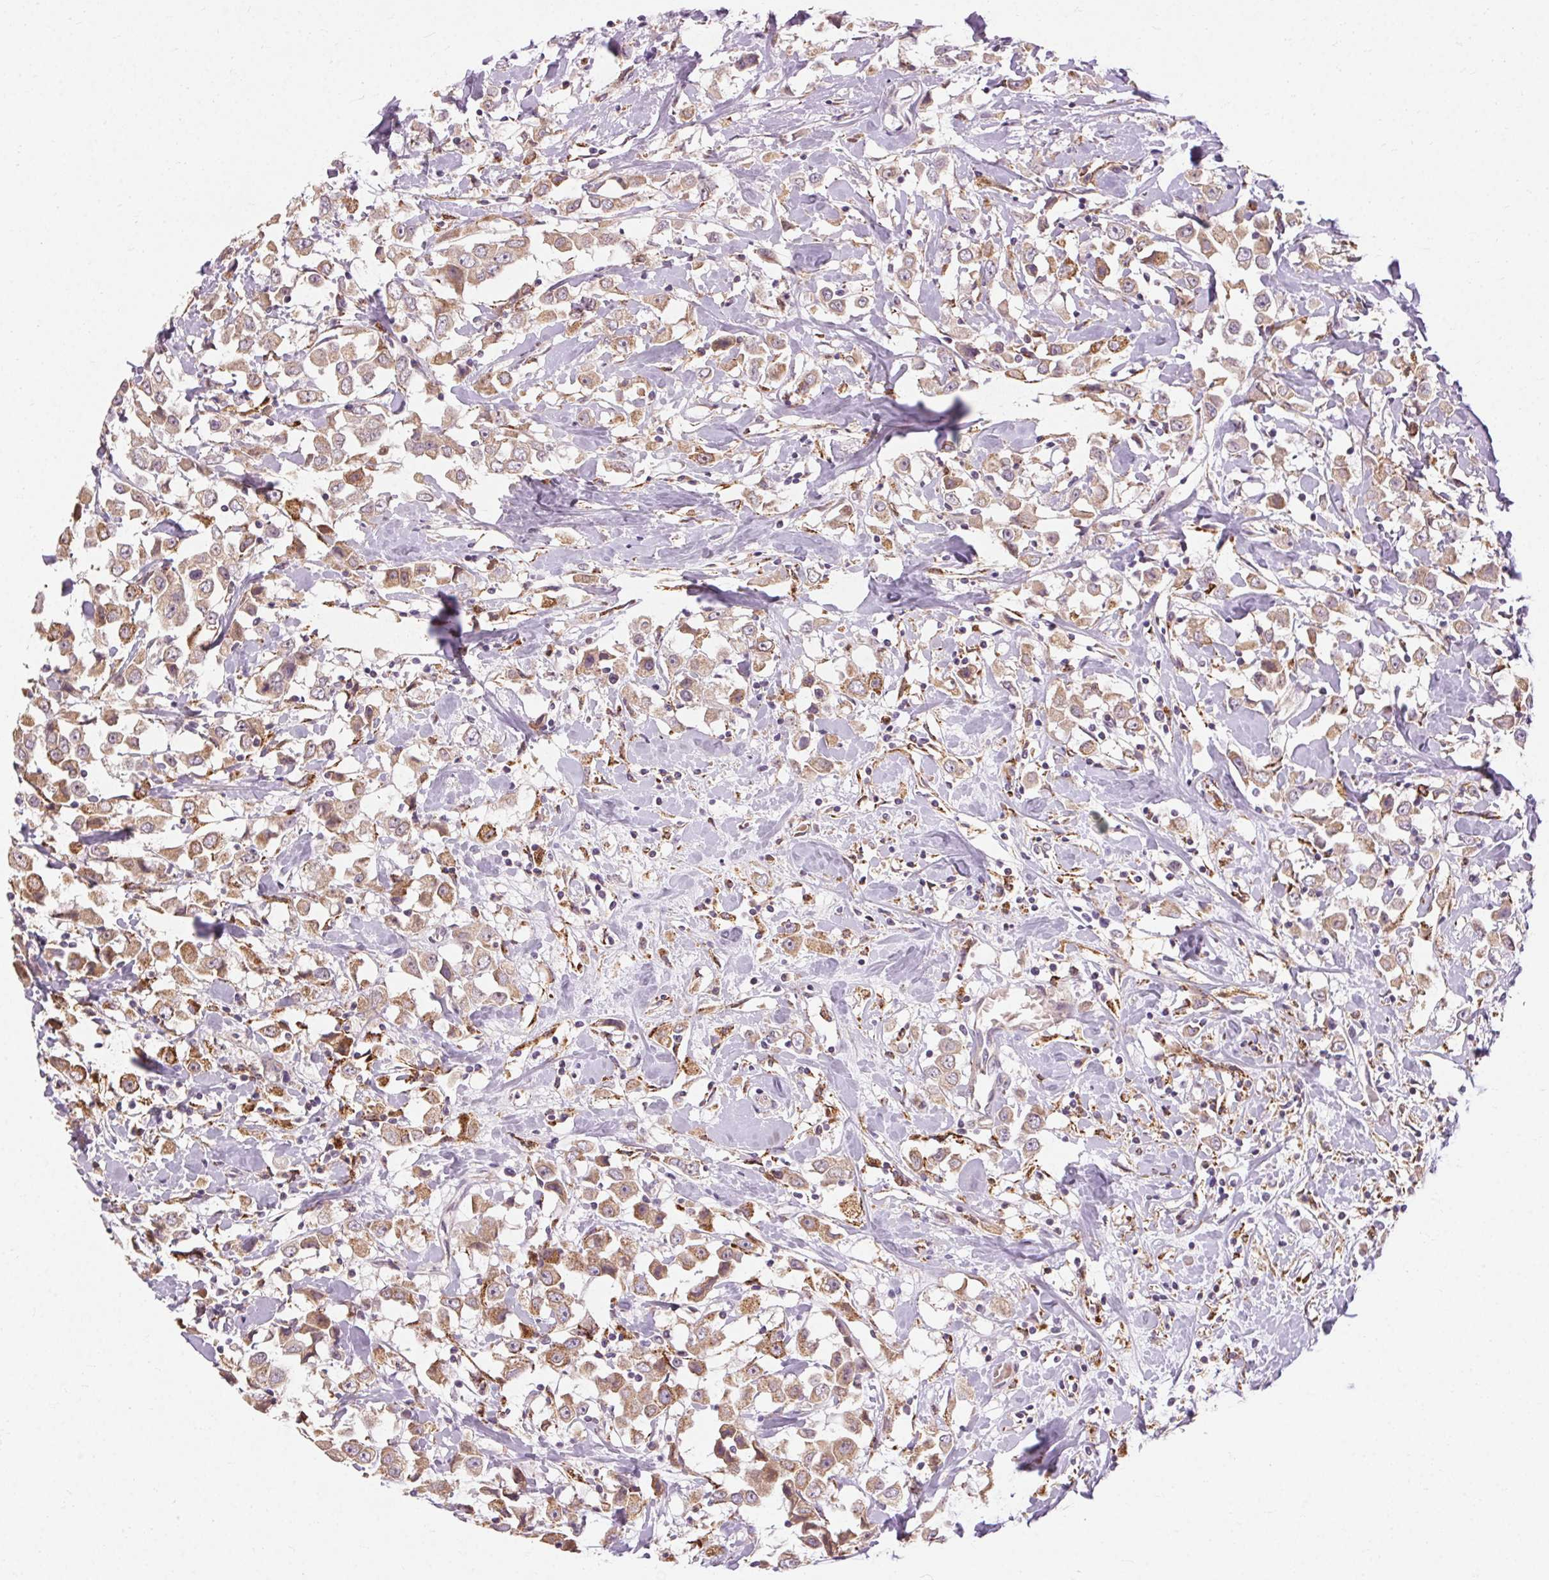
{"staining": {"intensity": "weak", "quantity": ">75%", "location": "cytoplasmic/membranous"}, "tissue": "breast cancer", "cell_type": "Tumor cells", "image_type": "cancer", "snomed": [{"axis": "morphology", "description": "Duct carcinoma"}, {"axis": "topography", "description": "Breast"}], "caption": "This is a histology image of immunohistochemistry (IHC) staining of breast cancer (infiltrating ductal carcinoma), which shows weak positivity in the cytoplasmic/membranous of tumor cells.", "gene": "REP15", "patient": {"sex": "female", "age": 61}}